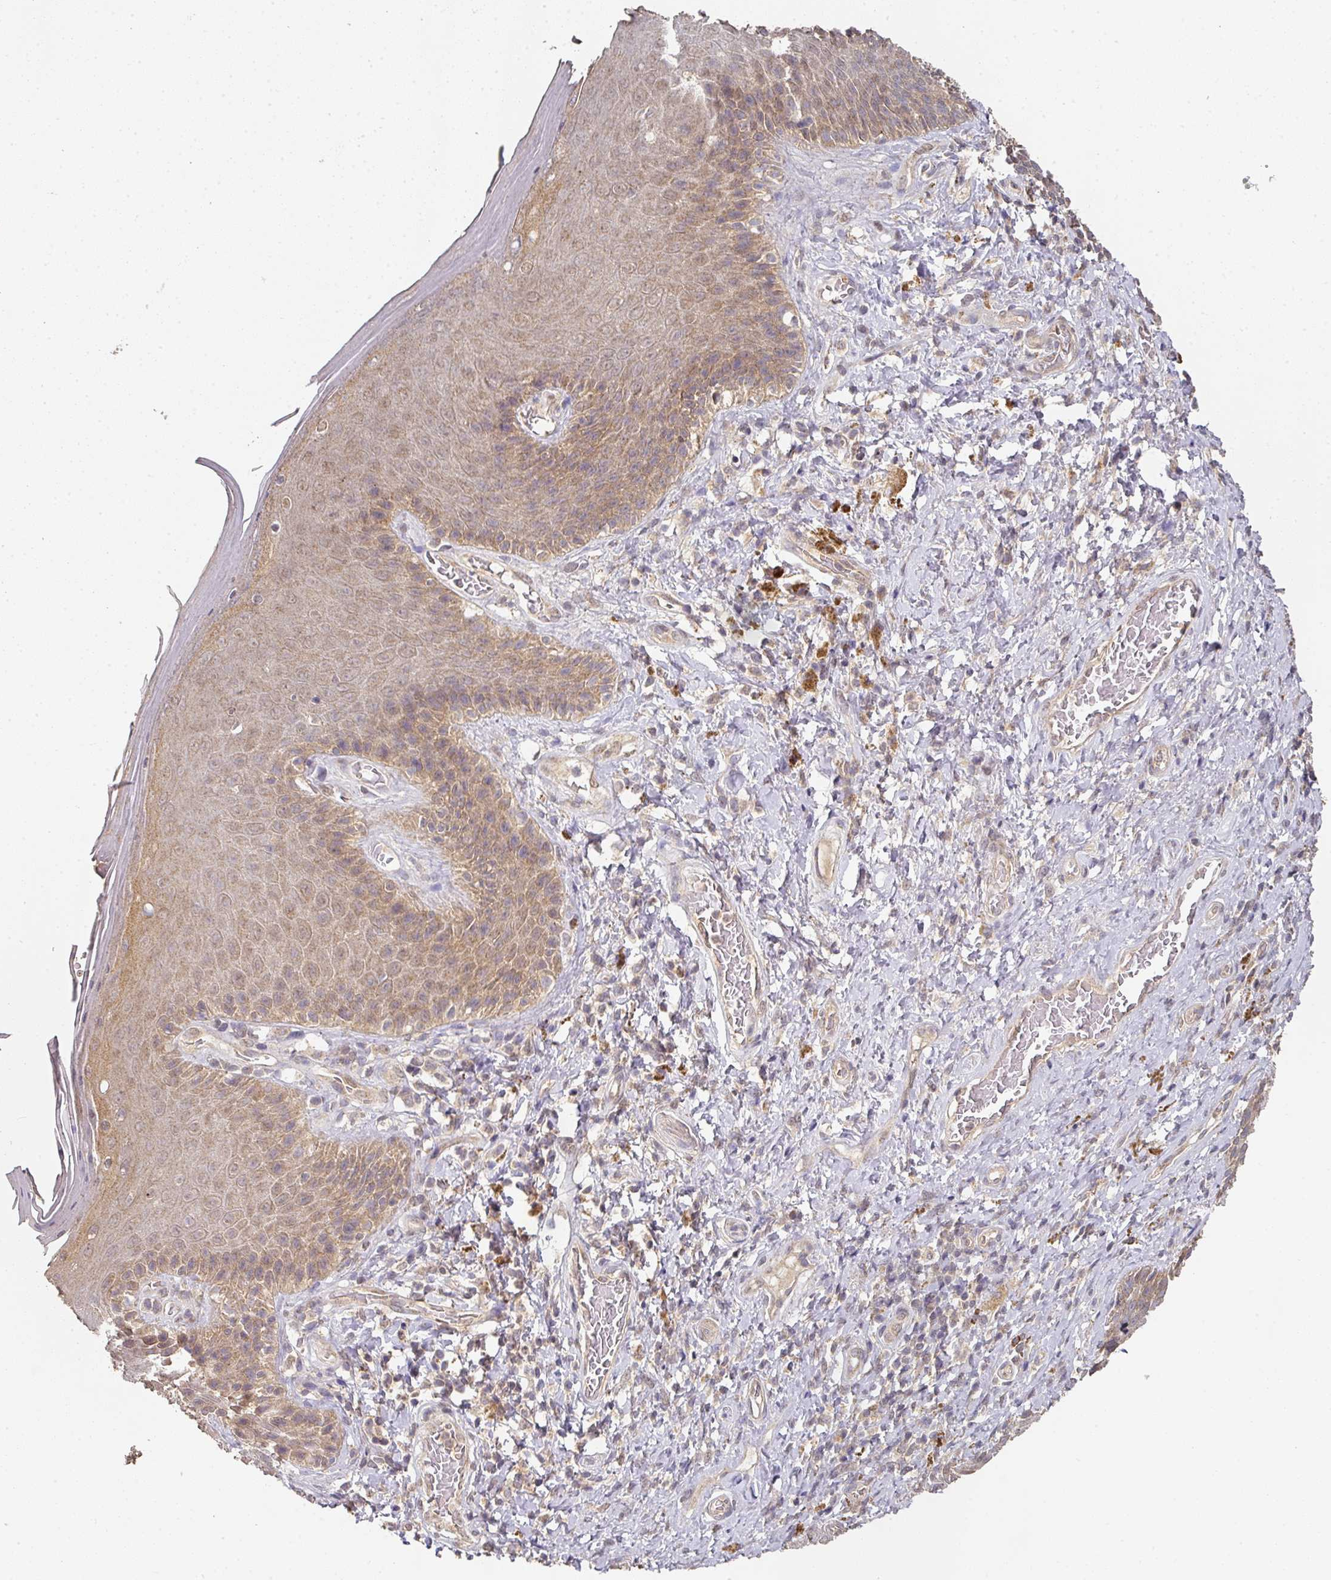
{"staining": {"intensity": "moderate", "quantity": "25%-75%", "location": "cytoplasmic/membranous"}, "tissue": "skin", "cell_type": "Epidermal cells", "image_type": "normal", "snomed": [{"axis": "morphology", "description": "Normal tissue, NOS"}, {"axis": "topography", "description": "Anal"}, {"axis": "topography", "description": "Peripheral nerve tissue"}], "caption": "Immunohistochemistry (DAB (3,3'-diaminobenzidine)) staining of normal human skin displays moderate cytoplasmic/membranous protein expression in about 25%-75% of epidermal cells. (Stains: DAB (3,3'-diaminobenzidine) in brown, nuclei in blue, Microscopy: brightfield microscopy at high magnification).", "gene": "EXTL3", "patient": {"sex": "male", "age": 53}}